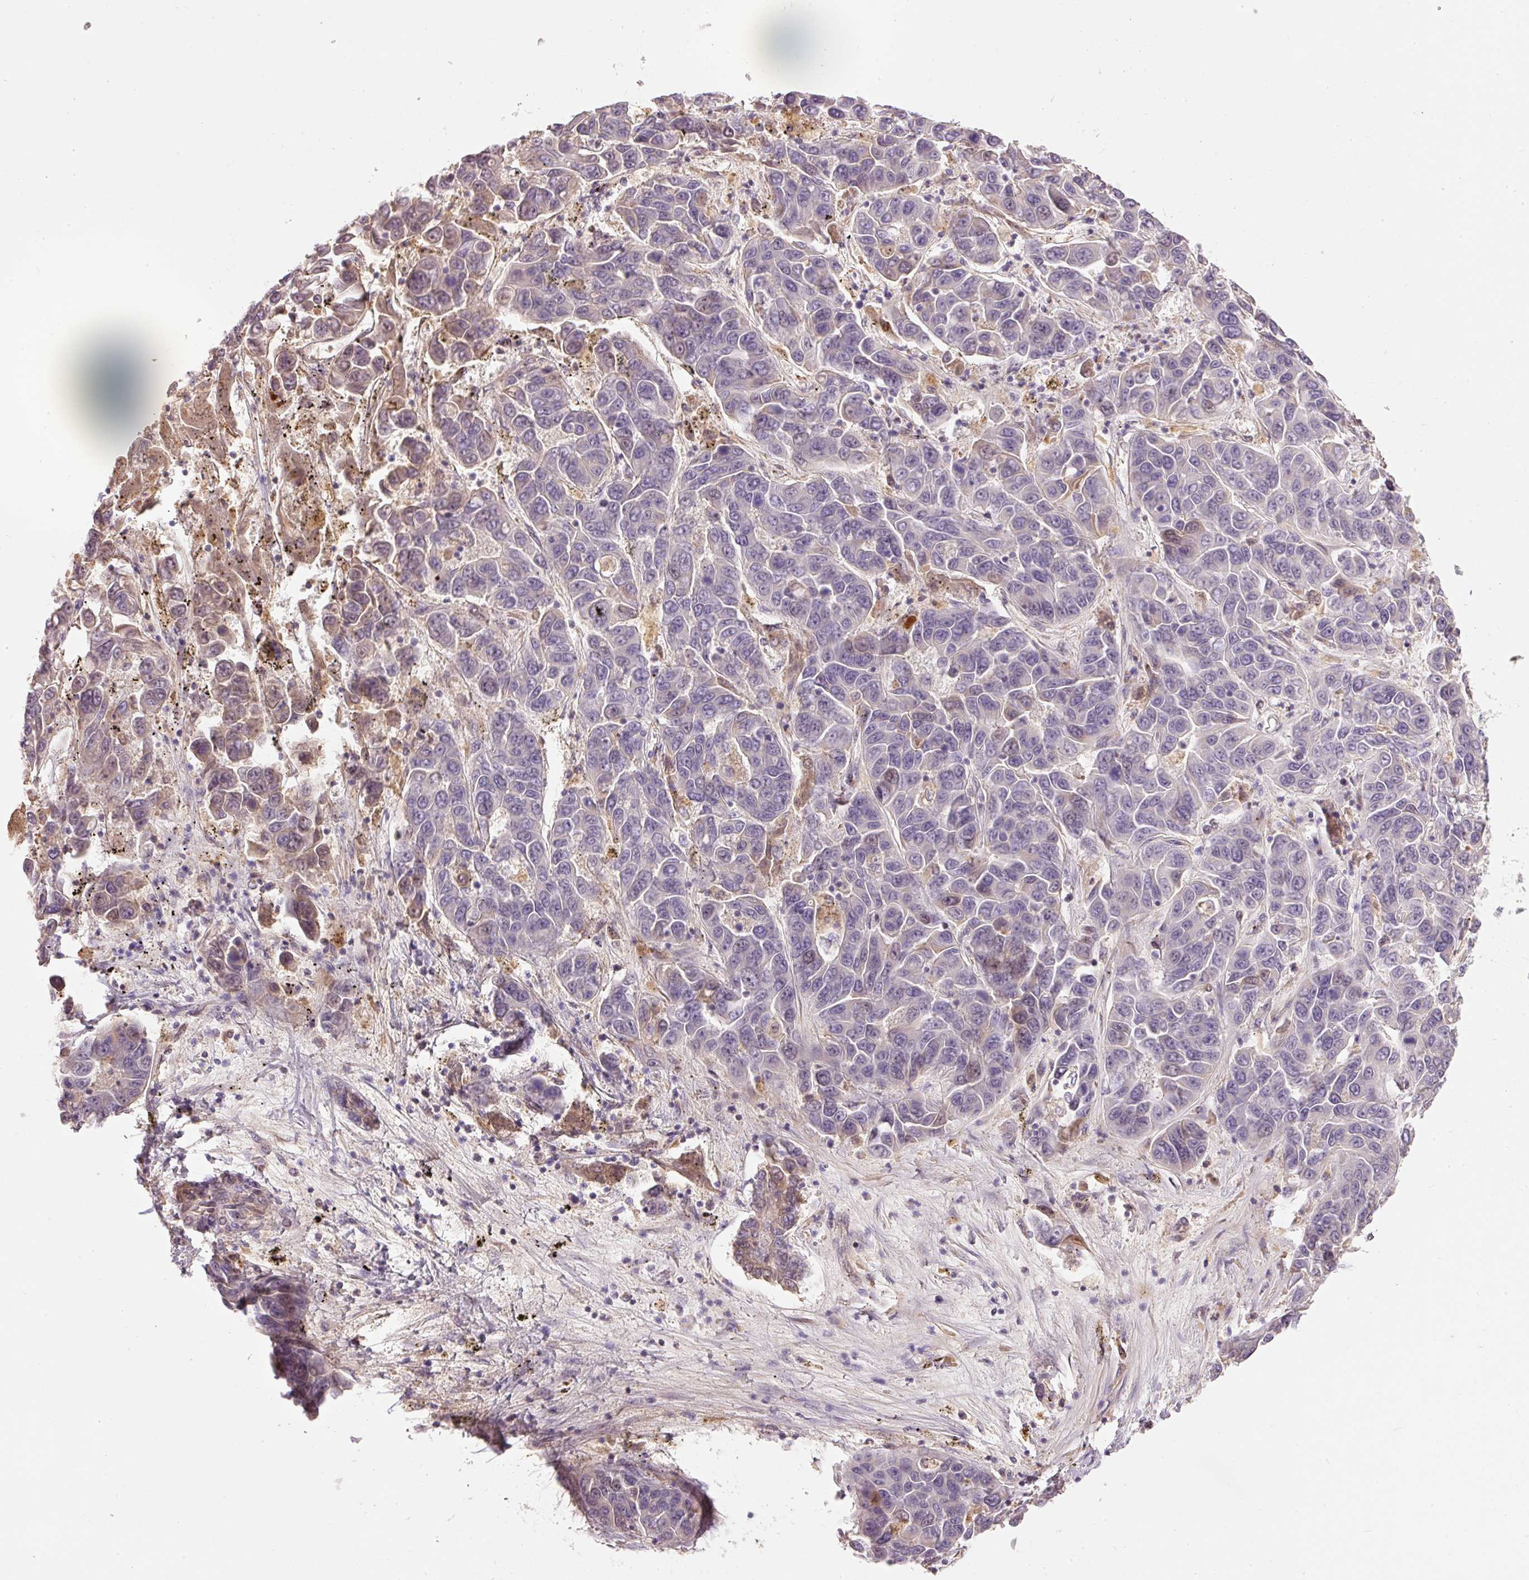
{"staining": {"intensity": "weak", "quantity": "<25%", "location": "cytoplasmic/membranous,nuclear"}, "tissue": "liver cancer", "cell_type": "Tumor cells", "image_type": "cancer", "snomed": [{"axis": "morphology", "description": "Cholangiocarcinoma"}, {"axis": "topography", "description": "Liver"}], "caption": "Immunohistochemistry of liver cholangiocarcinoma displays no expression in tumor cells.", "gene": "CMTM8", "patient": {"sex": "female", "age": 52}}